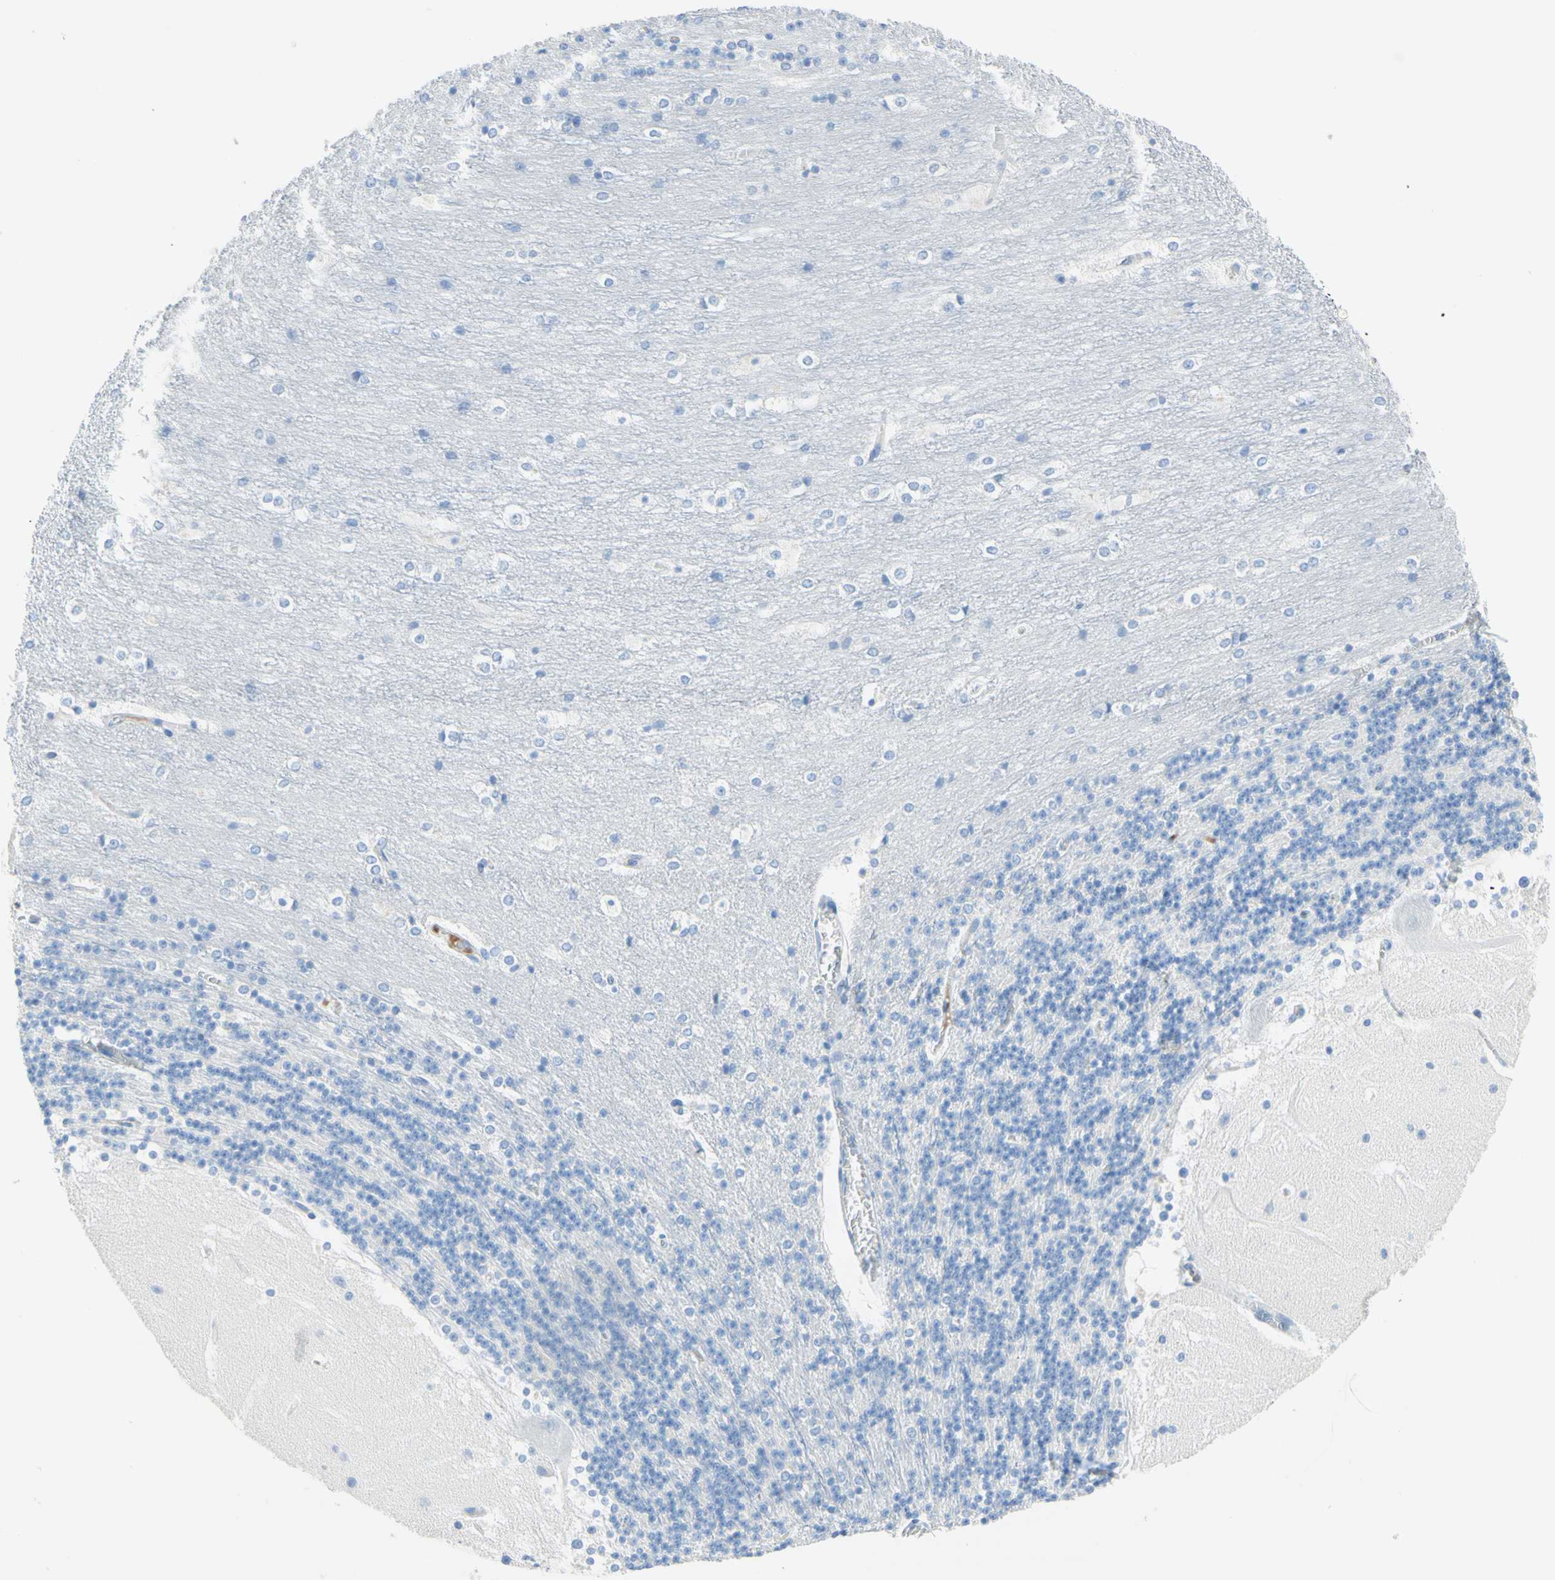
{"staining": {"intensity": "negative", "quantity": "none", "location": "none"}, "tissue": "cerebellum", "cell_type": "Cells in granular layer", "image_type": "normal", "snomed": [{"axis": "morphology", "description": "Normal tissue, NOS"}, {"axis": "topography", "description": "Cerebellum"}], "caption": "Micrograph shows no protein staining in cells in granular layer of benign cerebellum. (DAB immunohistochemistry with hematoxylin counter stain).", "gene": "IL6ST", "patient": {"sex": "female", "age": 19}}